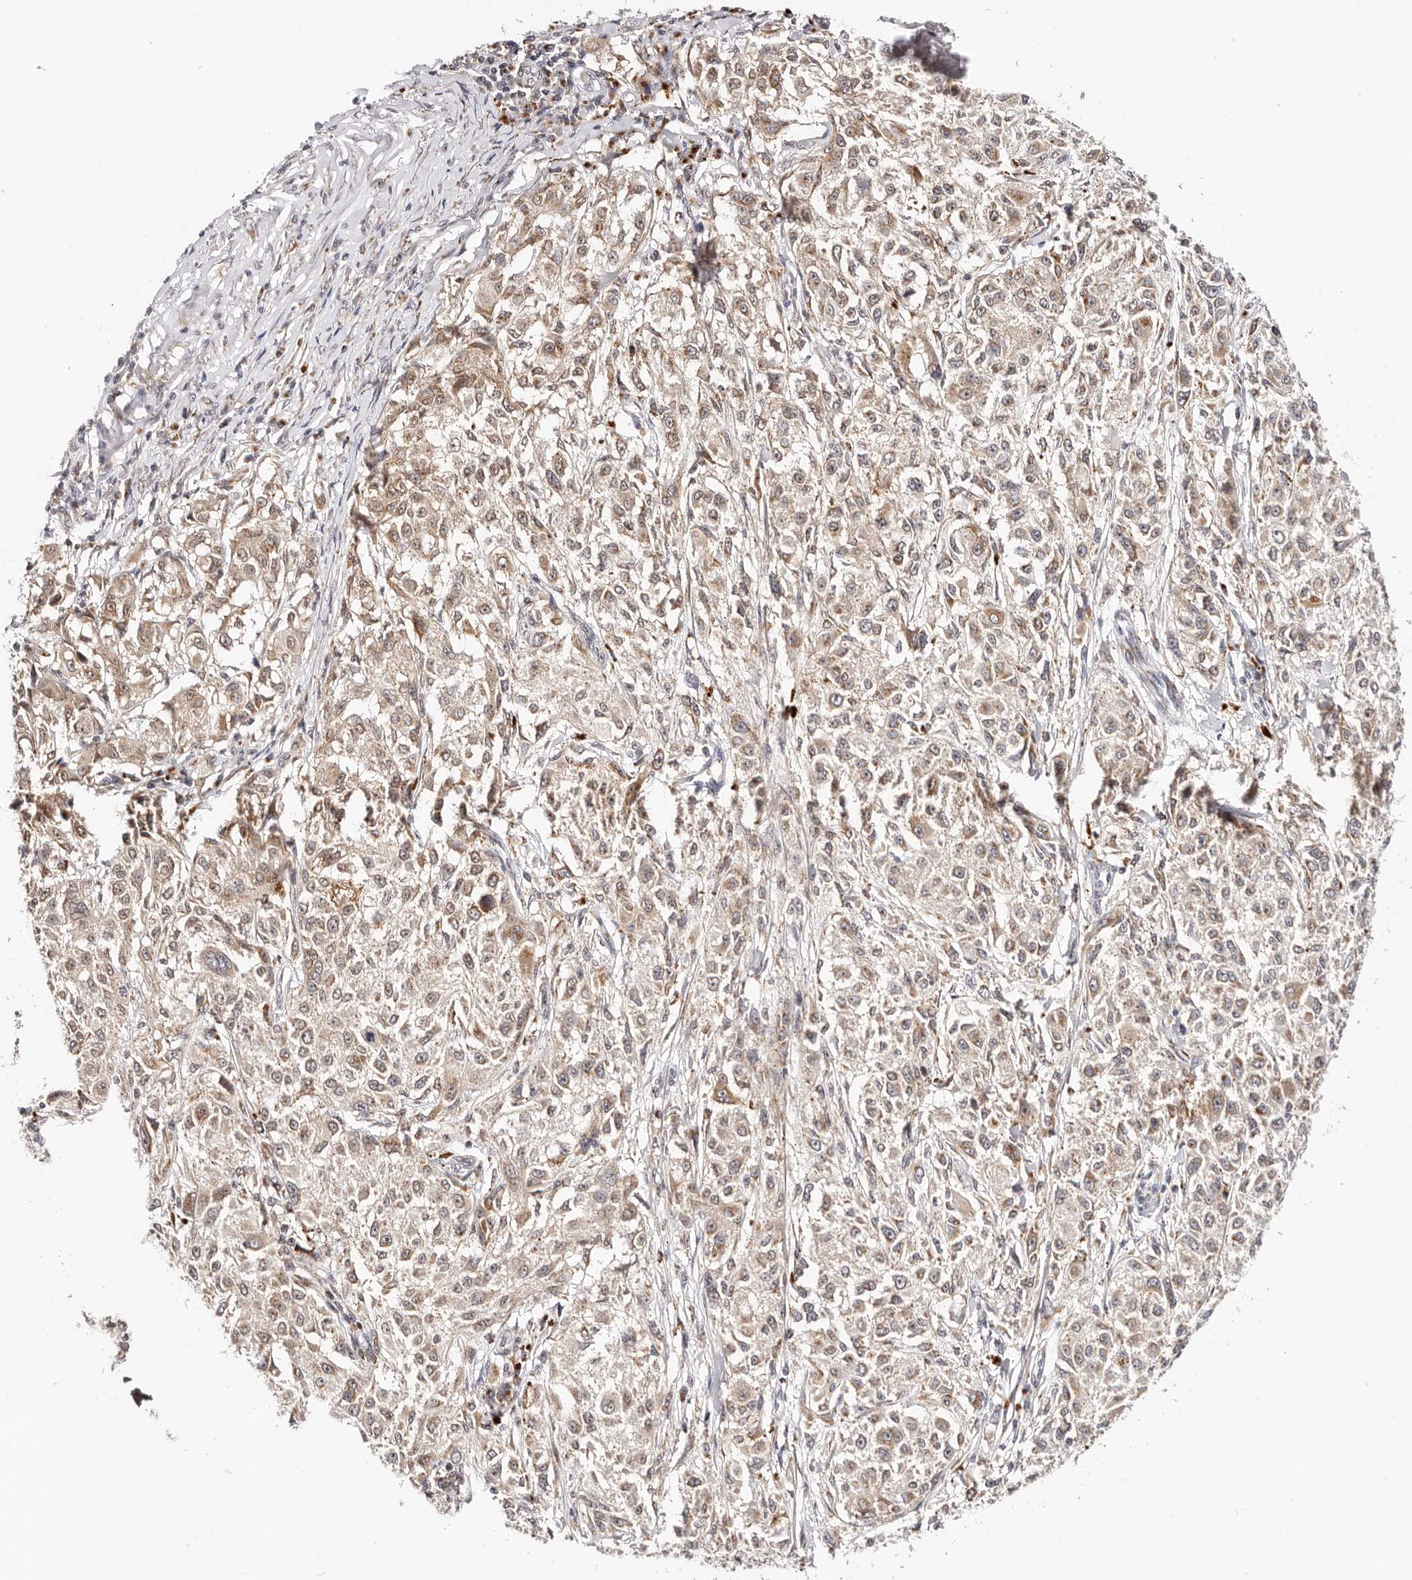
{"staining": {"intensity": "weak", "quantity": ">75%", "location": "cytoplasmic/membranous,nuclear"}, "tissue": "melanoma", "cell_type": "Tumor cells", "image_type": "cancer", "snomed": [{"axis": "morphology", "description": "Necrosis, NOS"}, {"axis": "morphology", "description": "Malignant melanoma, NOS"}, {"axis": "topography", "description": "Skin"}], "caption": "Protein analysis of melanoma tissue reveals weak cytoplasmic/membranous and nuclear staining in approximately >75% of tumor cells.", "gene": "VIPAS39", "patient": {"sex": "female", "age": 87}}